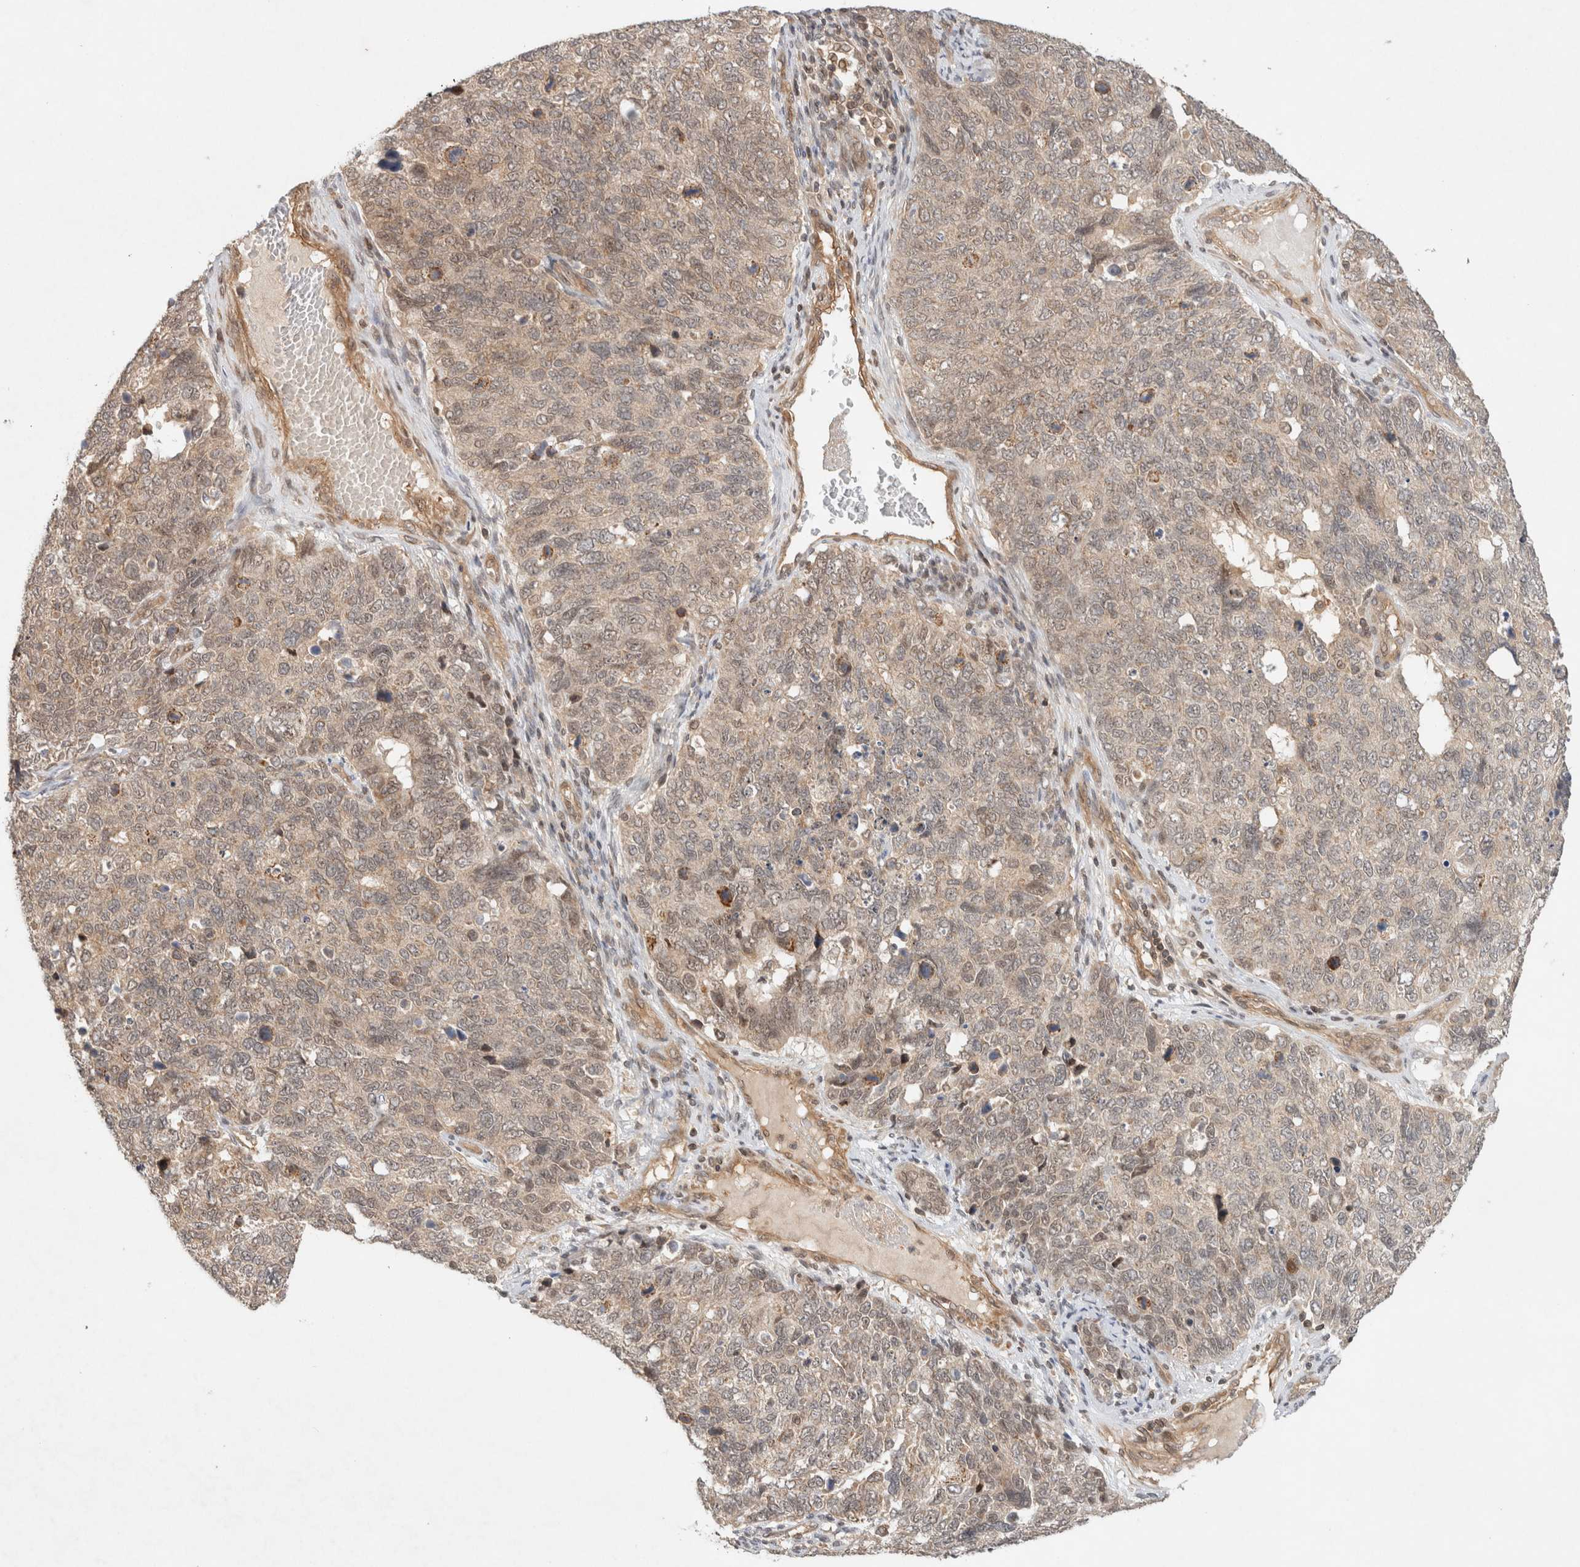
{"staining": {"intensity": "weak", "quantity": ">75%", "location": "cytoplasmic/membranous"}, "tissue": "cervical cancer", "cell_type": "Tumor cells", "image_type": "cancer", "snomed": [{"axis": "morphology", "description": "Squamous cell carcinoma, NOS"}, {"axis": "topography", "description": "Cervix"}], "caption": "Weak cytoplasmic/membranous protein staining is present in approximately >75% of tumor cells in cervical cancer (squamous cell carcinoma).", "gene": "CAAP1", "patient": {"sex": "female", "age": 63}}